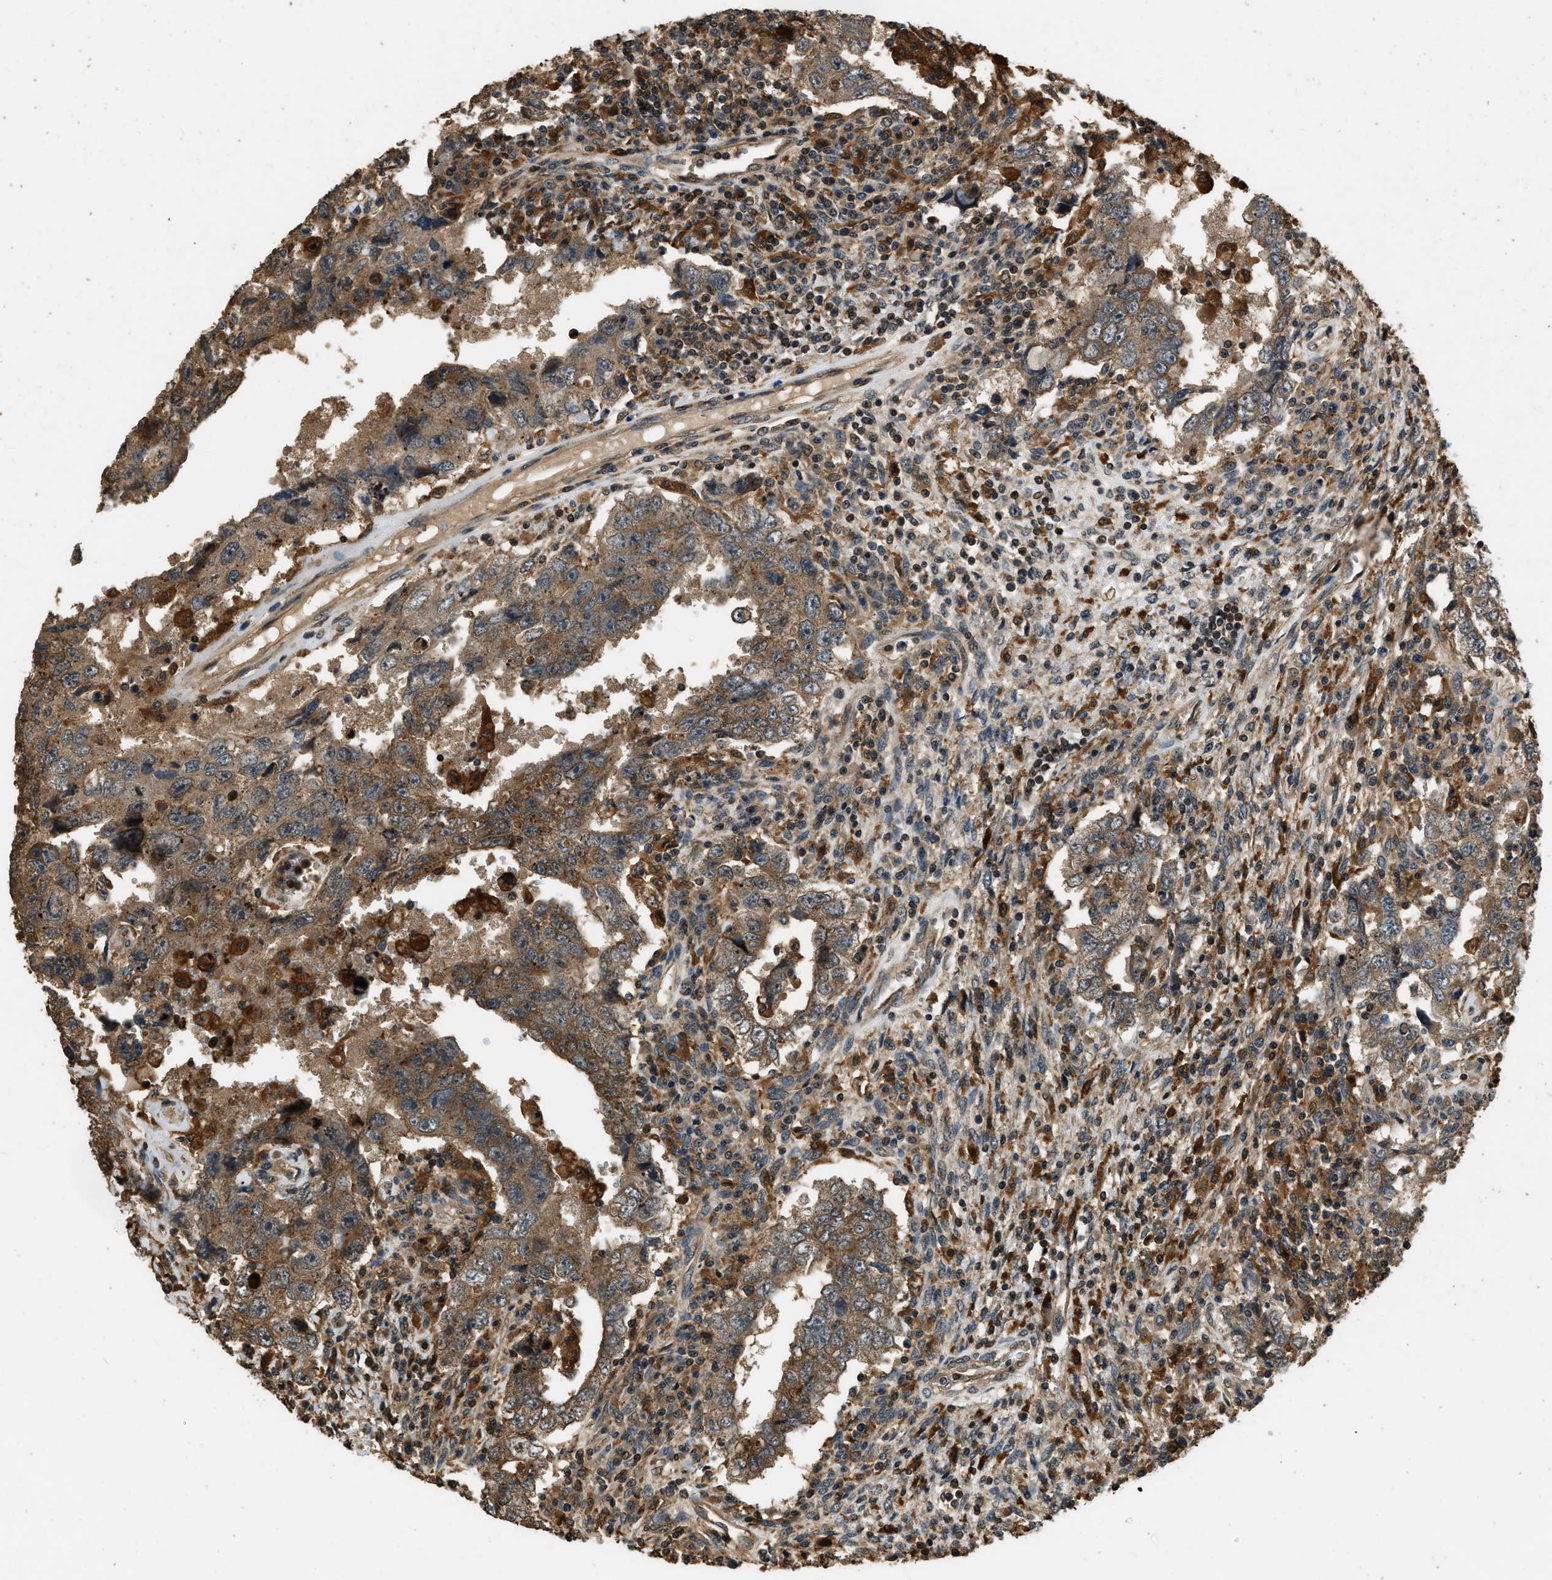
{"staining": {"intensity": "weak", "quantity": ">75%", "location": "cytoplasmic/membranous"}, "tissue": "testis cancer", "cell_type": "Tumor cells", "image_type": "cancer", "snomed": [{"axis": "morphology", "description": "Carcinoma, Embryonal, NOS"}, {"axis": "topography", "description": "Testis"}], "caption": "A micrograph of embryonal carcinoma (testis) stained for a protein displays weak cytoplasmic/membranous brown staining in tumor cells. Nuclei are stained in blue.", "gene": "RAP2A", "patient": {"sex": "male", "age": 26}}